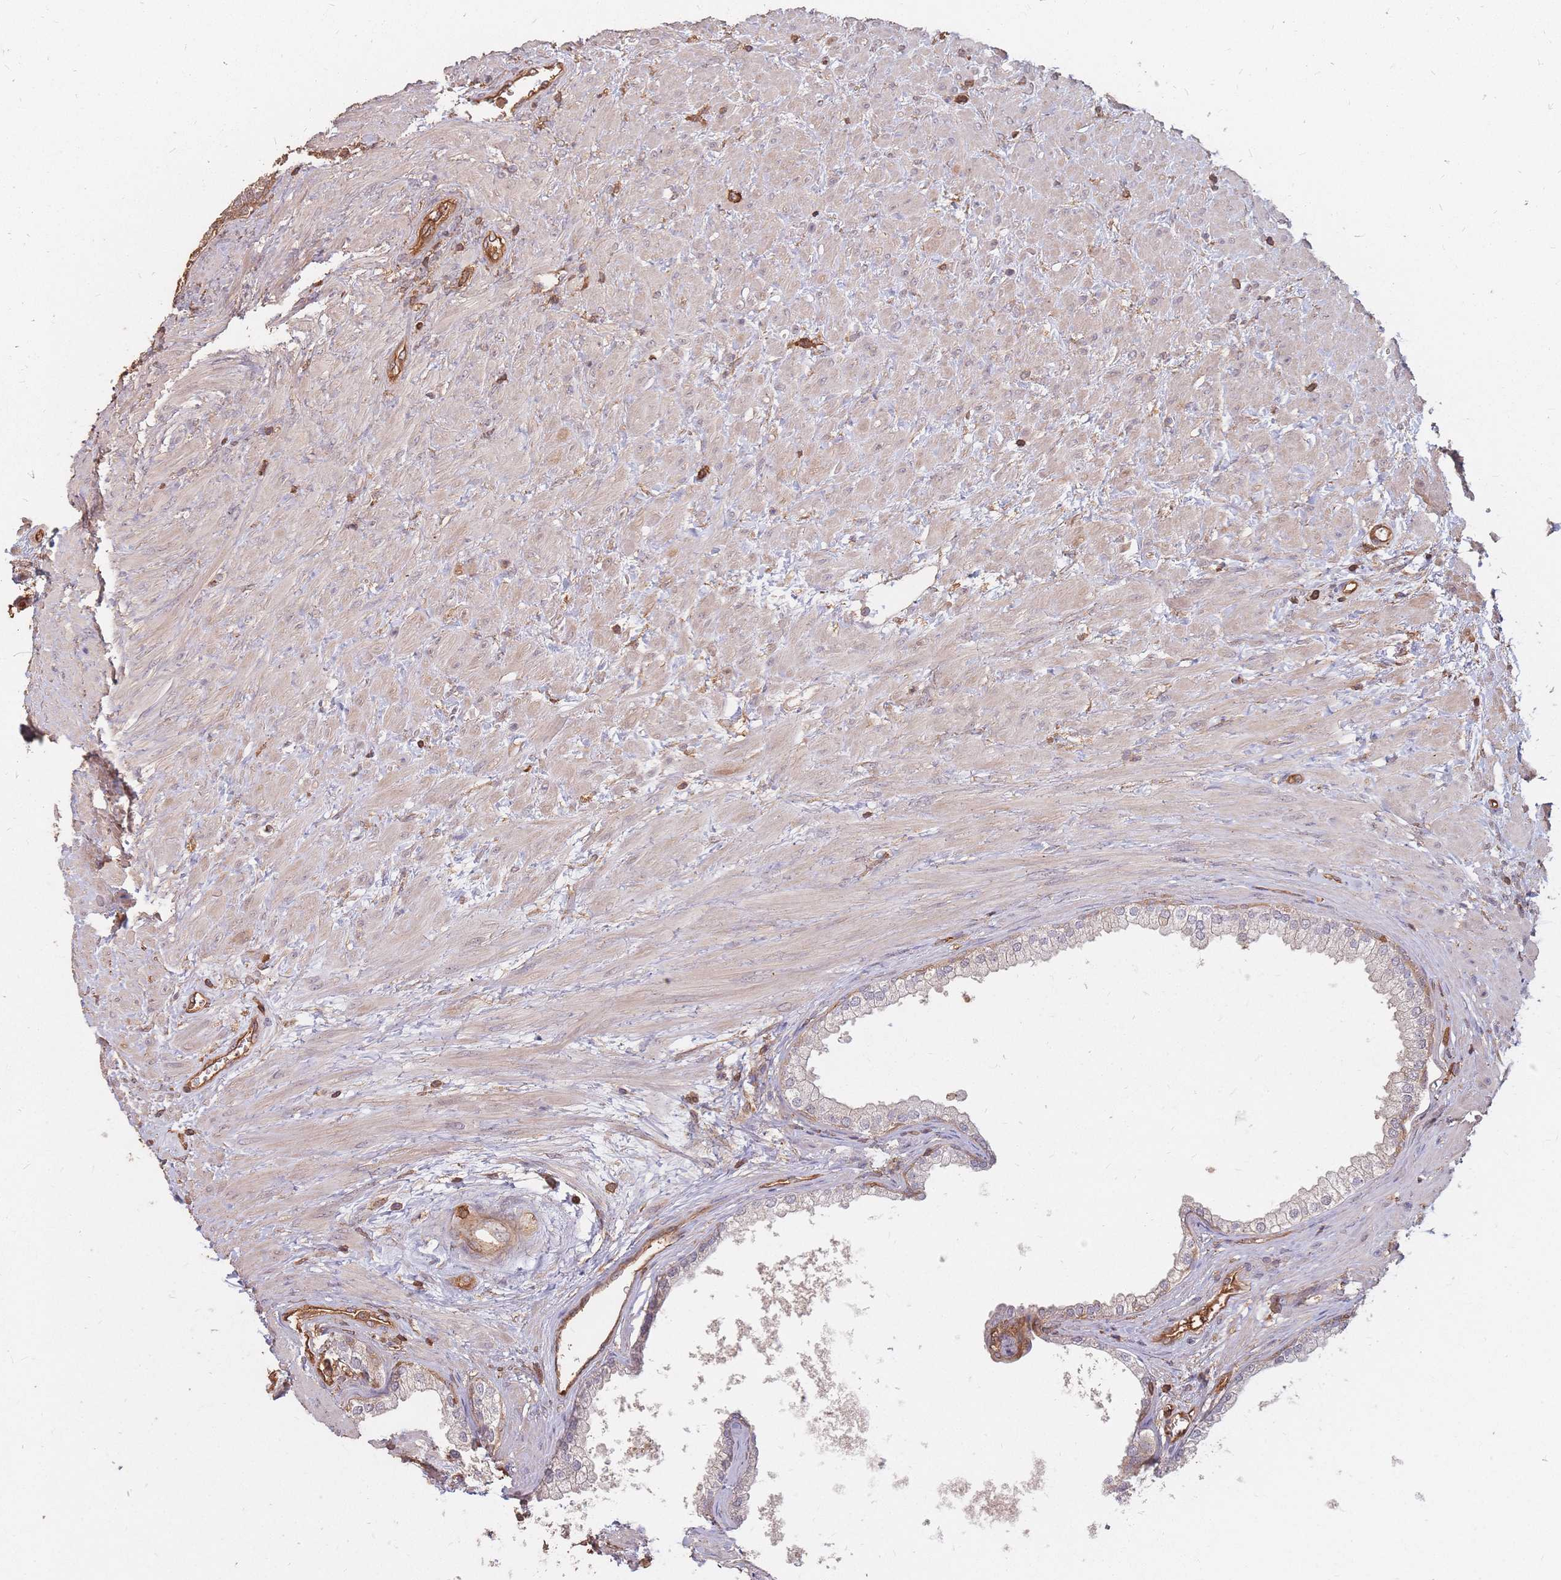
{"staining": {"intensity": "weak", "quantity": "25%-75%", "location": "cytoplasmic/membranous"}, "tissue": "prostate", "cell_type": "Glandular cells", "image_type": "normal", "snomed": [{"axis": "morphology", "description": "Normal tissue, NOS"}, {"axis": "topography", "description": "Prostate"}], "caption": "Normal prostate displays weak cytoplasmic/membranous positivity in approximately 25%-75% of glandular cells, visualized by immunohistochemistry.", "gene": "PLS3", "patient": {"sex": "male", "age": 76}}